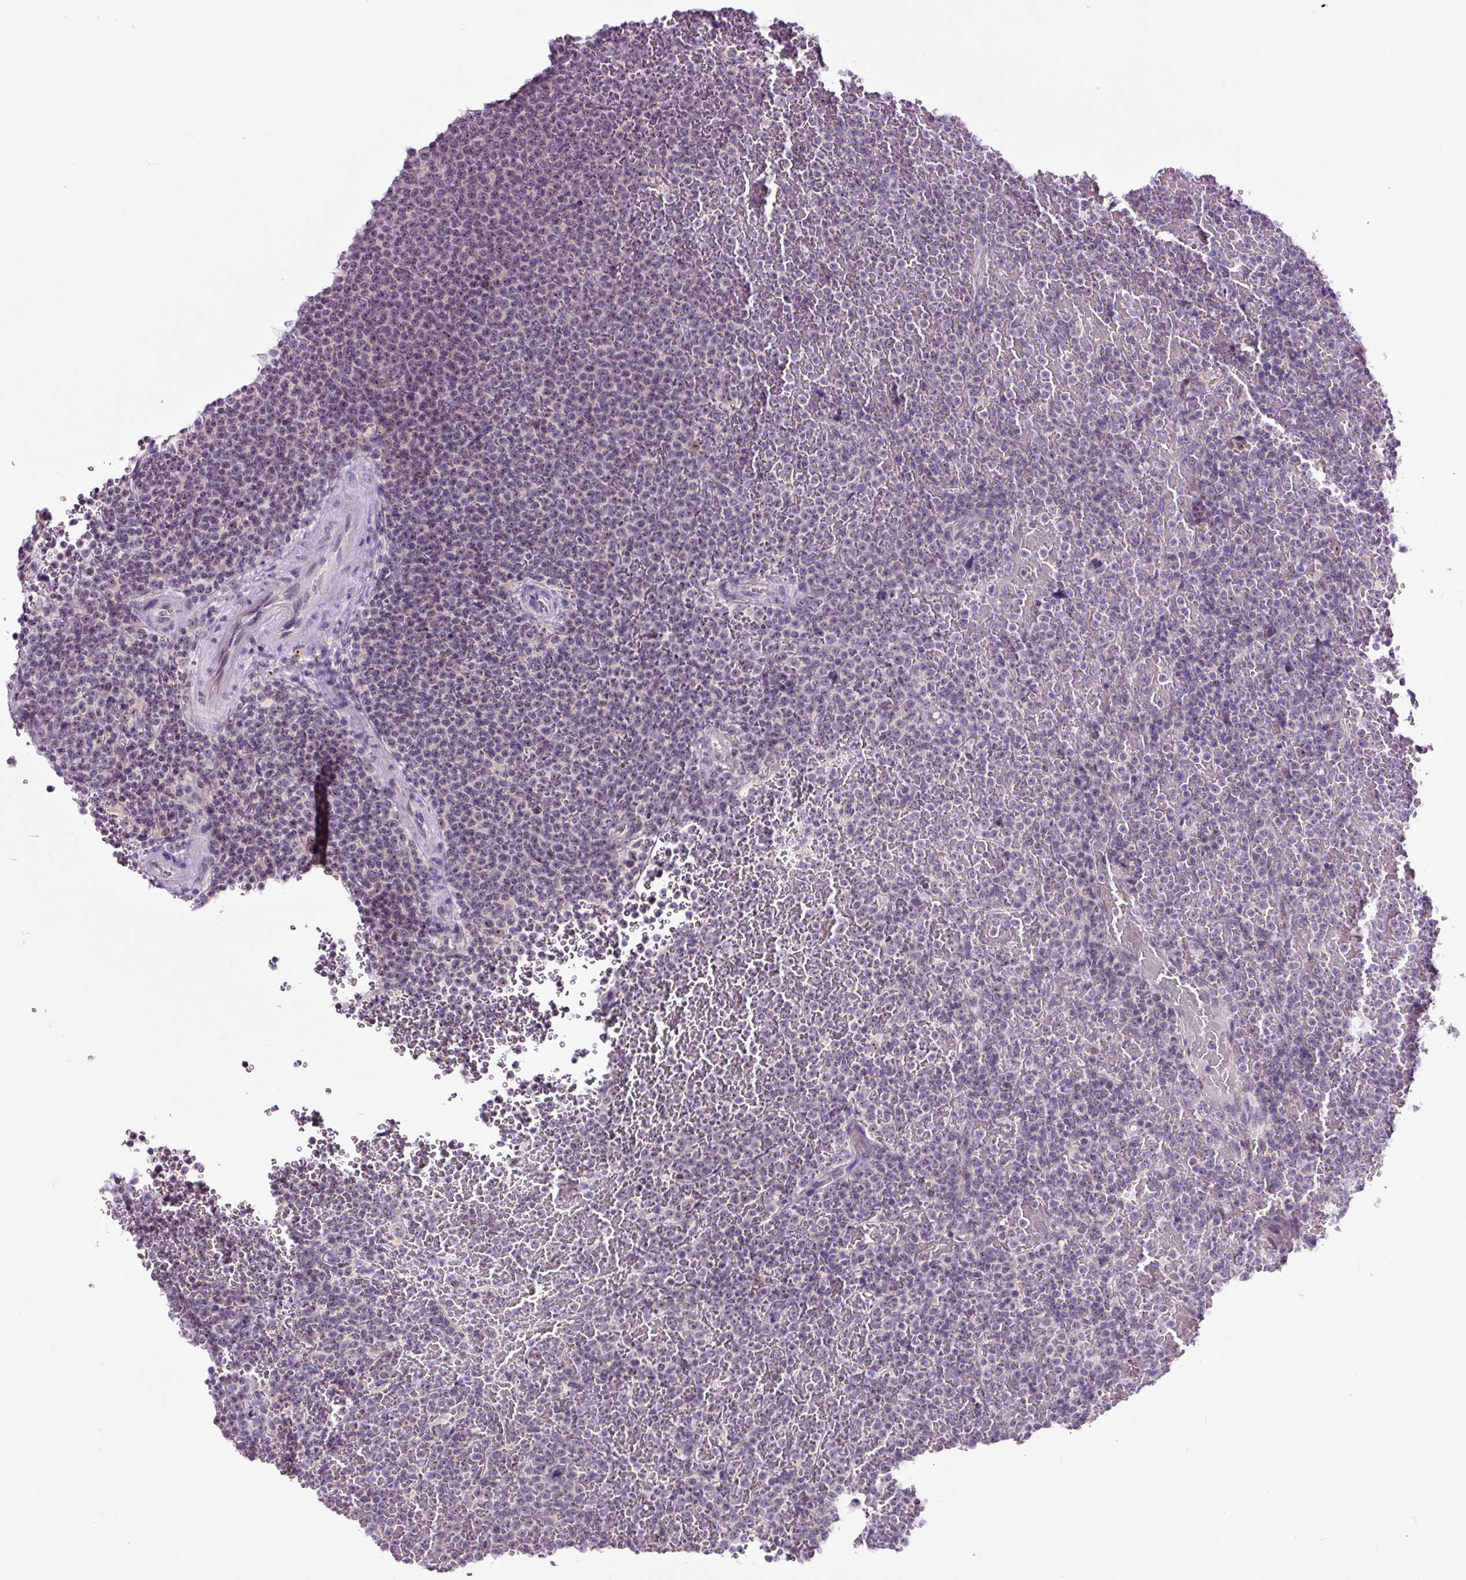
{"staining": {"intensity": "weak", "quantity": "25%-75%", "location": "nuclear"}, "tissue": "lymphoma", "cell_type": "Tumor cells", "image_type": "cancer", "snomed": [{"axis": "morphology", "description": "Malignant lymphoma, non-Hodgkin's type, Low grade"}, {"axis": "topography", "description": "Spleen"}], "caption": "The micrograph reveals immunohistochemical staining of malignant lymphoma, non-Hodgkin's type (low-grade). There is weak nuclear staining is identified in approximately 25%-75% of tumor cells.", "gene": "NOM1", "patient": {"sex": "male", "age": 60}}